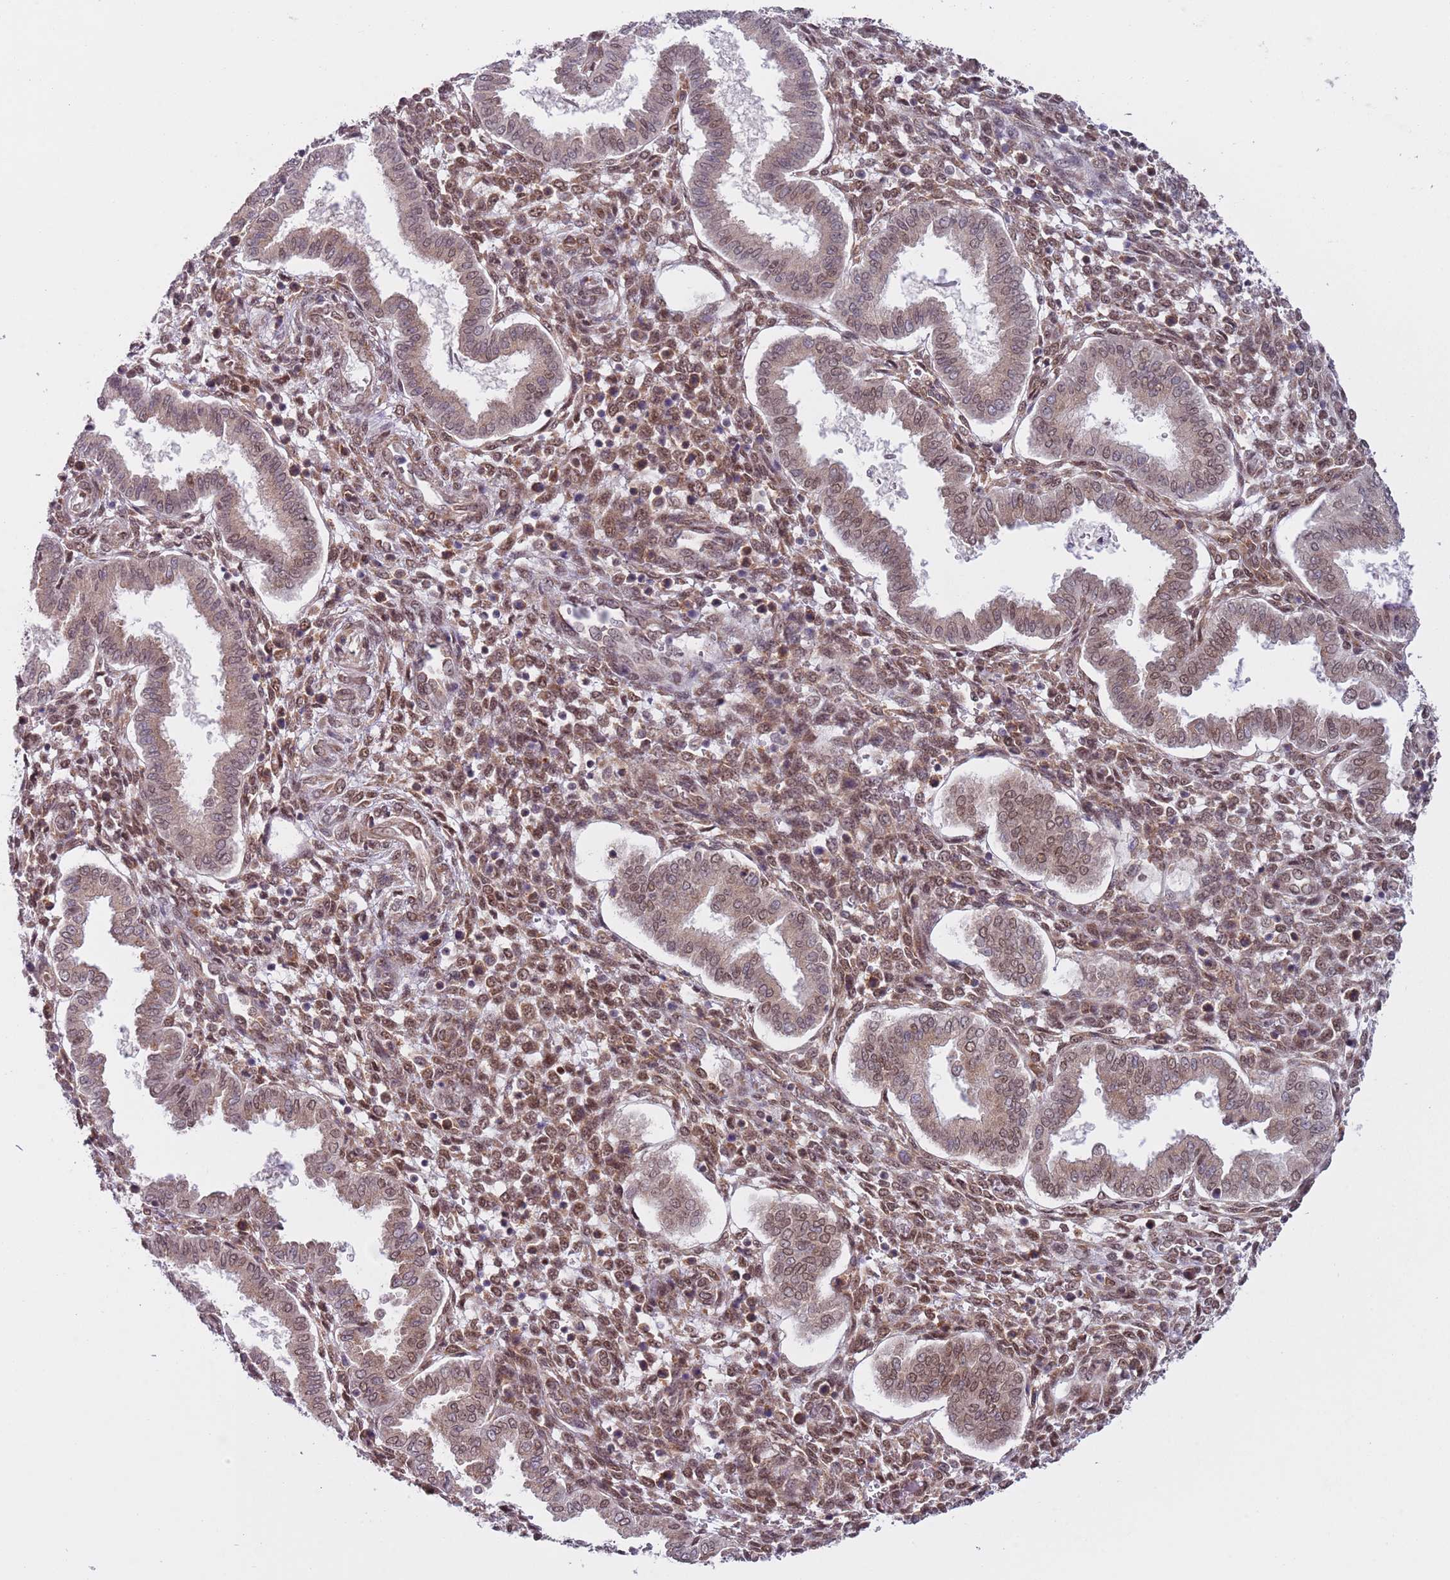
{"staining": {"intensity": "moderate", "quantity": "25%-75%", "location": "nuclear"}, "tissue": "endometrium", "cell_type": "Cells in endometrial stroma", "image_type": "normal", "snomed": [{"axis": "morphology", "description": "Normal tissue, NOS"}, {"axis": "topography", "description": "Endometrium"}], "caption": "Immunohistochemical staining of unremarkable endometrium reveals medium levels of moderate nuclear expression in approximately 25%-75% of cells in endometrial stroma.", "gene": "SLC25A32", "patient": {"sex": "female", "age": 24}}